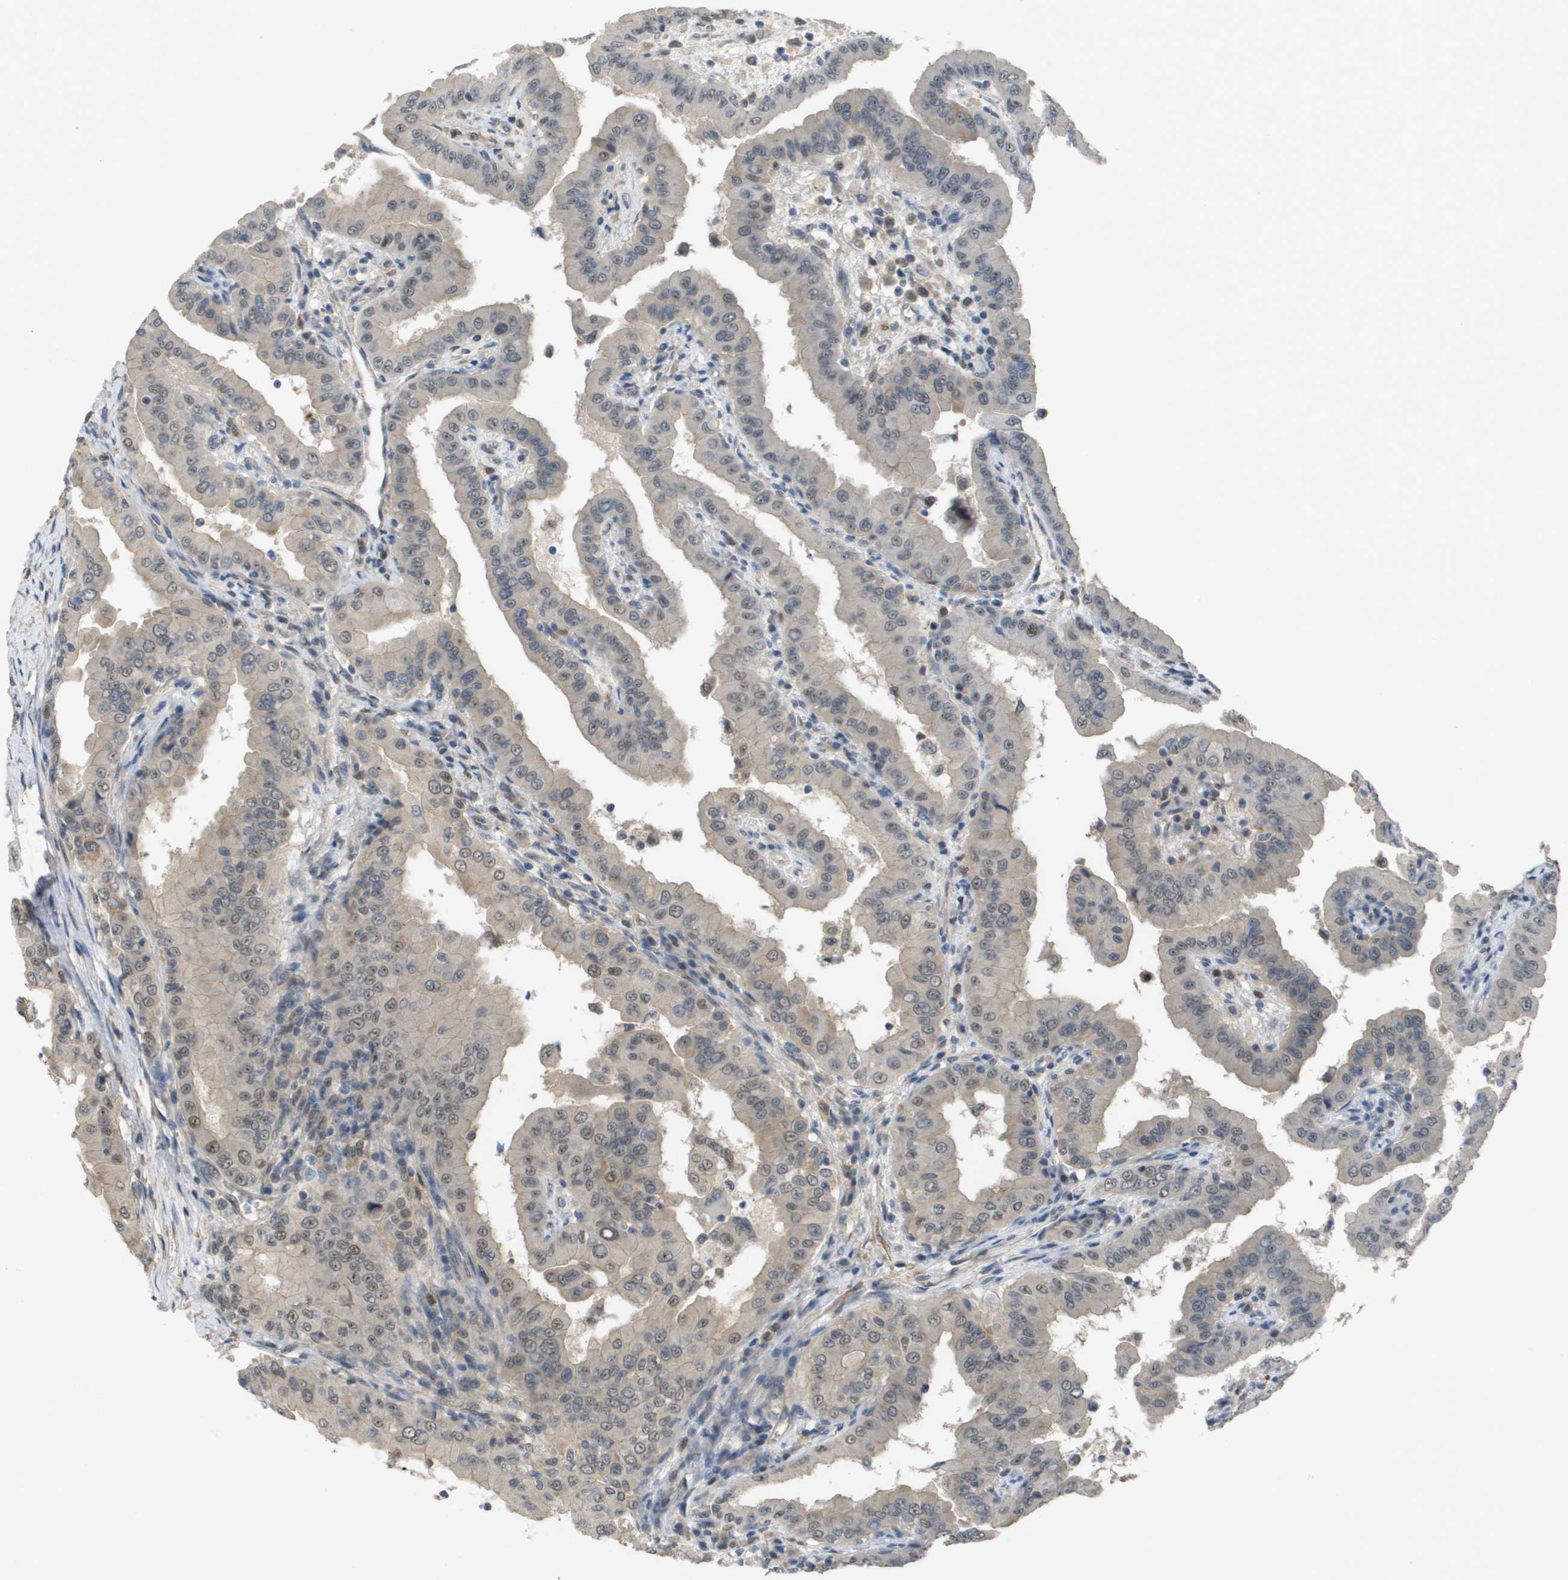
{"staining": {"intensity": "weak", "quantity": "25%-75%", "location": "nuclear"}, "tissue": "thyroid cancer", "cell_type": "Tumor cells", "image_type": "cancer", "snomed": [{"axis": "morphology", "description": "Papillary adenocarcinoma, NOS"}, {"axis": "topography", "description": "Thyroid gland"}], "caption": "Protein expression analysis of thyroid papillary adenocarcinoma displays weak nuclear staining in about 25%-75% of tumor cells. (Brightfield microscopy of DAB IHC at high magnification).", "gene": "RNF112", "patient": {"sex": "male", "age": 33}}